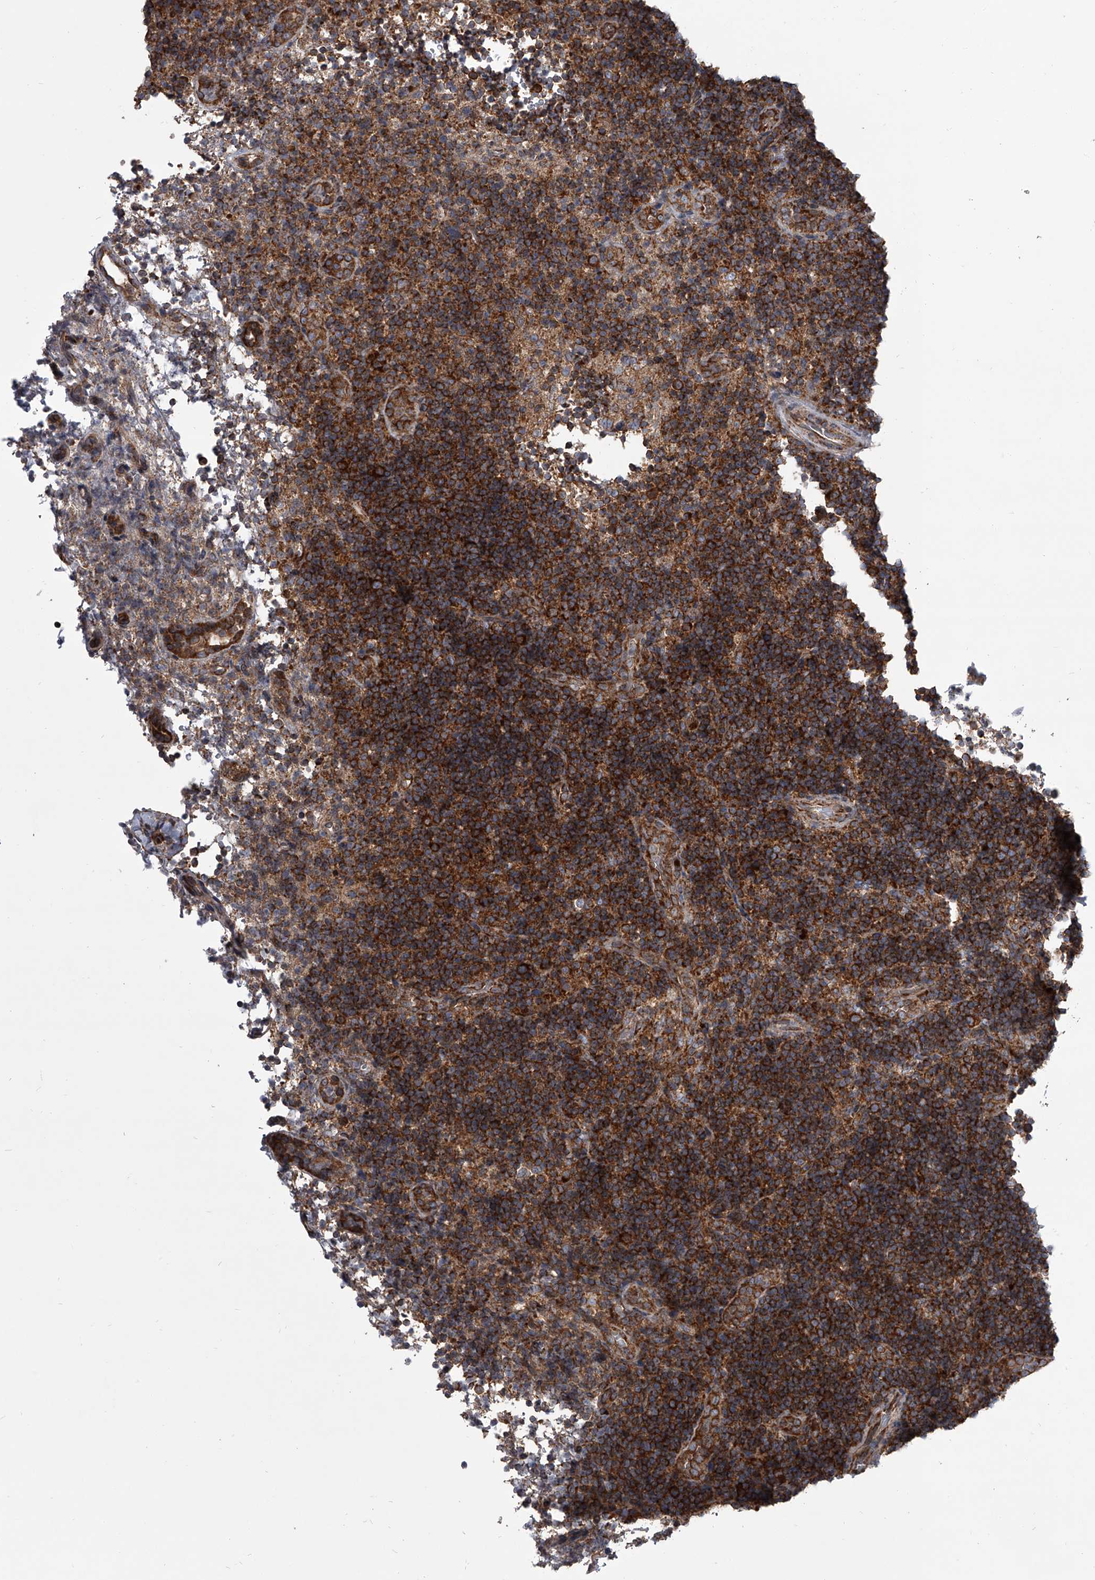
{"staining": {"intensity": "strong", "quantity": ">75%", "location": "cytoplasmic/membranous"}, "tissue": "lymph node", "cell_type": "Germinal center cells", "image_type": "normal", "snomed": [{"axis": "morphology", "description": "Normal tissue, NOS"}, {"axis": "topography", "description": "Lymph node"}], "caption": "The histopathology image demonstrates a brown stain indicating the presence of a protein in the cytoplasmic/membranous of germinal center cells in lymph node. (Brightfield microscopy of DAB IHC at high magnification).", "gene": "ZC3H15", "patient": {"sex": "female", "age": 22}}